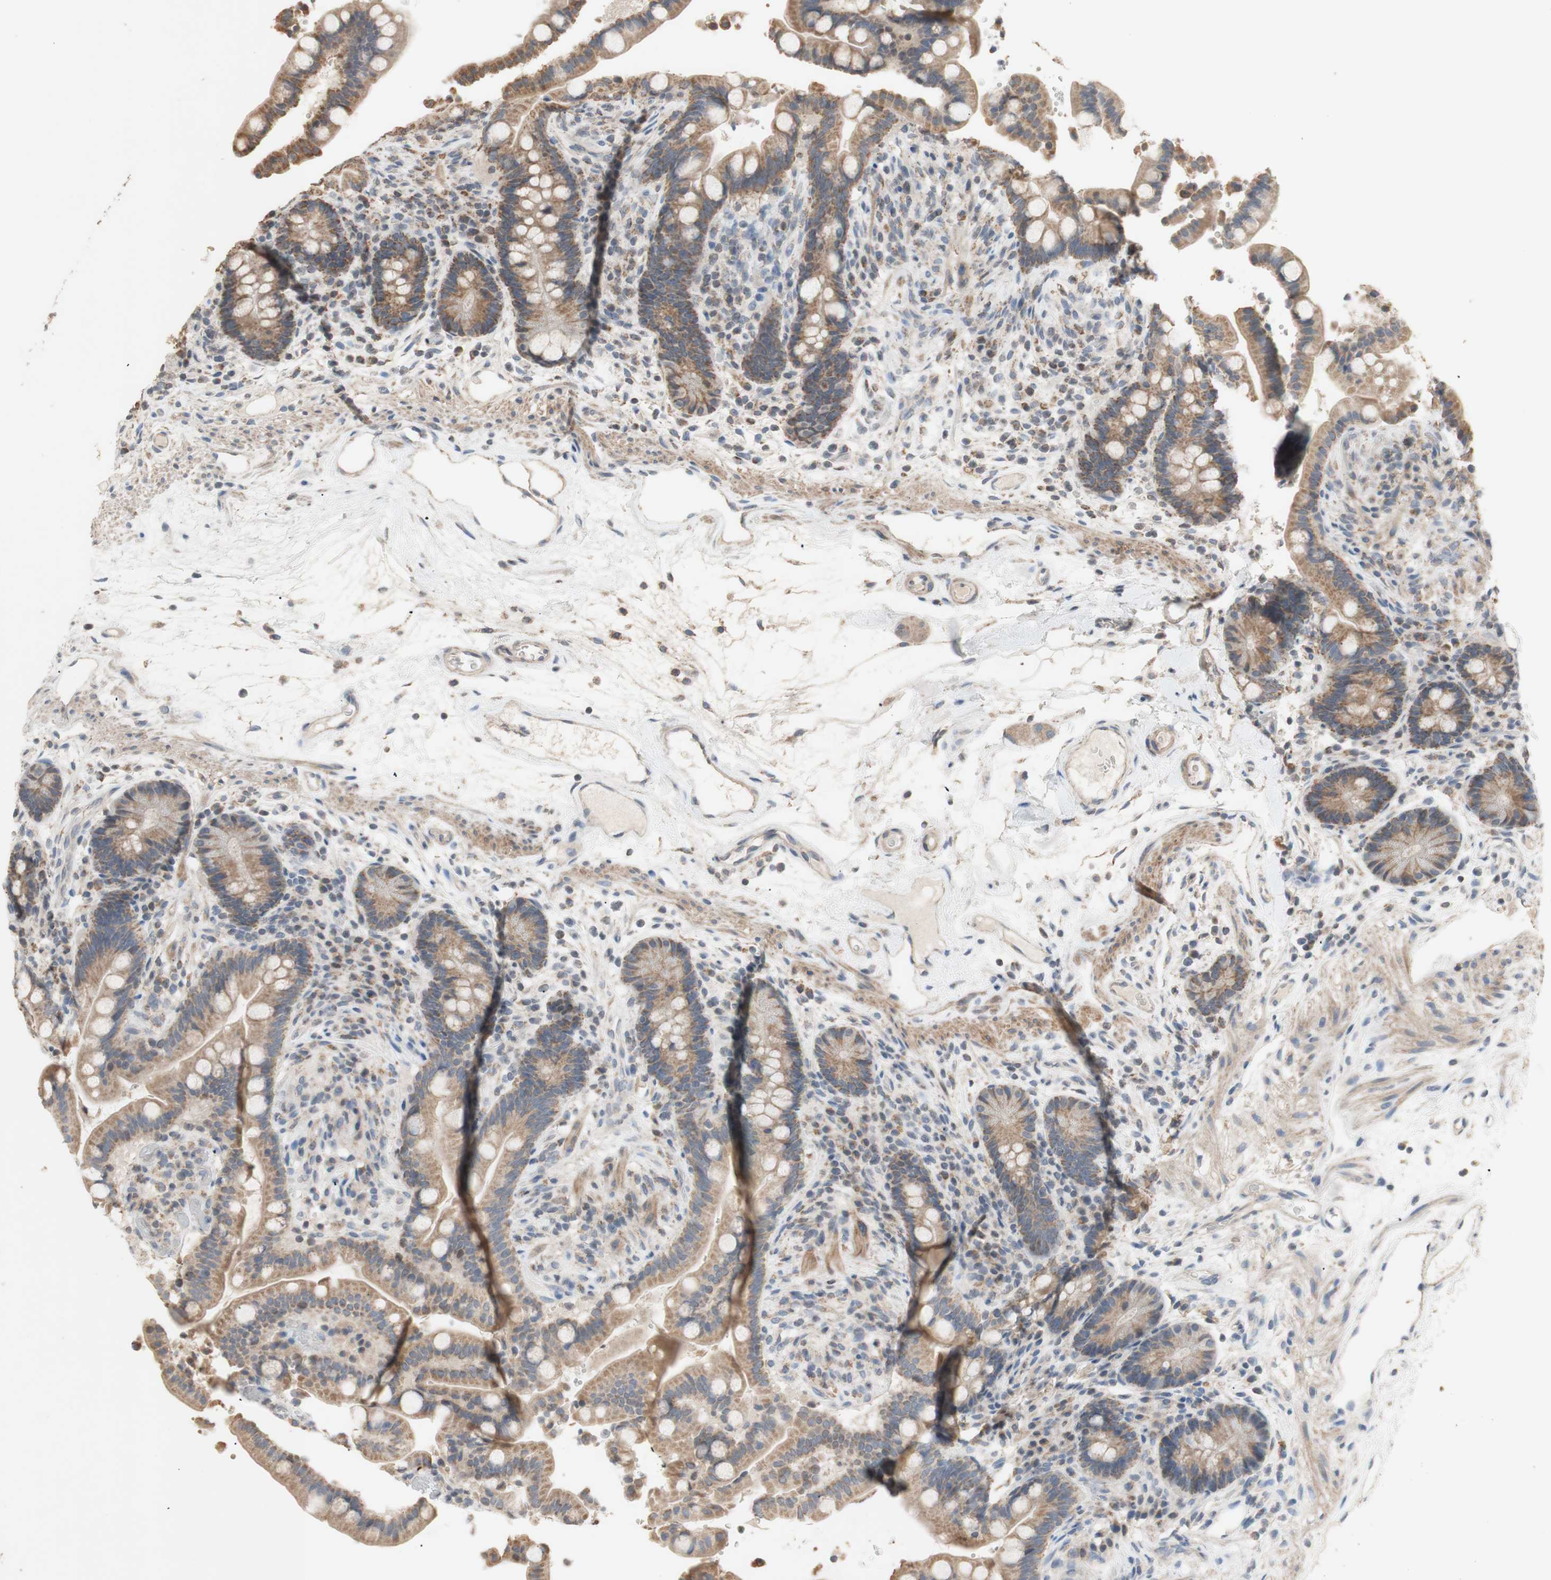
{"staining": {"intensity": "weak", "quantity": ">75%", "location": "cytoplasmic/membranous"}, "tissue": "colon", "cell_type": "Endothelial cells", "image_type": "normal", "snomed": [{"axis": "morphology", "description": "Normal tissue, NOS"}, {"axis": "topography", "description": "Colon"}], "caption": "Immunohistochemical staining of normal human colon displays weak cytoplasmic/membranous protein expression in approximately >75% of endothelial cells. The staining was performed using DAB (3,3'-diaminobenzidine) to visualize the protein expression in brown, while the nuclei were stained in blue with hematoxylin (Magnification: 20x).", "gene": "PTGIS", "patient": {"sex": "male", "age": 73}}